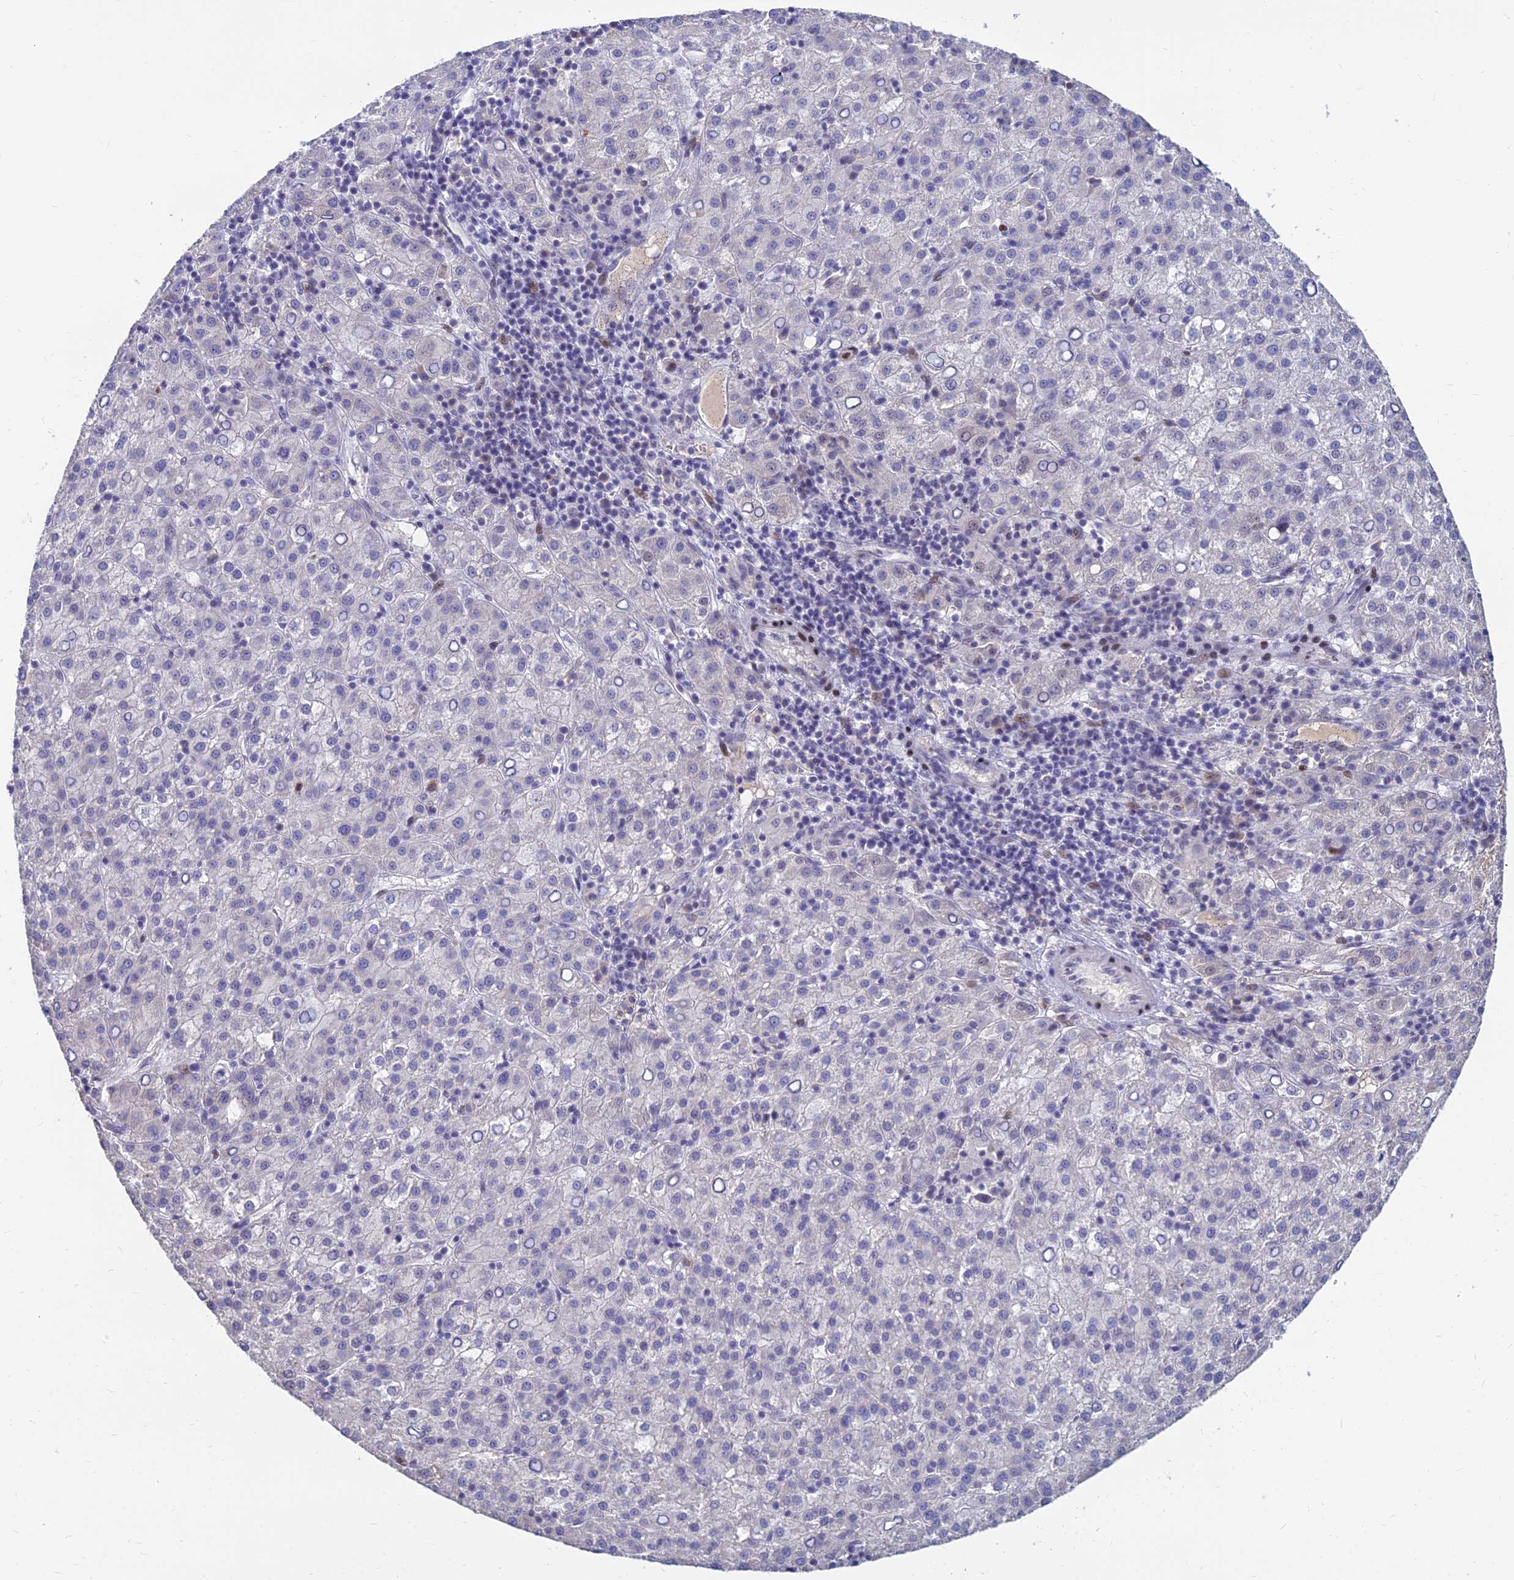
{"staining": {"intensity": "negative", "quantity": "none", "location": "none"}, "tissue": "liver cancer", "cell_type": "Tumor cells", "image_type": "cancer", "snomed": [{"axis": "morphology", "description": "Carcinoma, Hepatocellular, NOS"}, {"axis": "topography", "description": "Liver"}], "caption": "Immunohistochemistry (IHC) image of hepatocellular carcinoma (liver) stained for a protein (brown), which exhibits no expression in tumor cells. The staining is performed using DAB brown chromogen with nuclei counter-stained in using hematoxylin.", "gene": "GOLGA6D", "patient": {"sex": "female", "age": 58}}